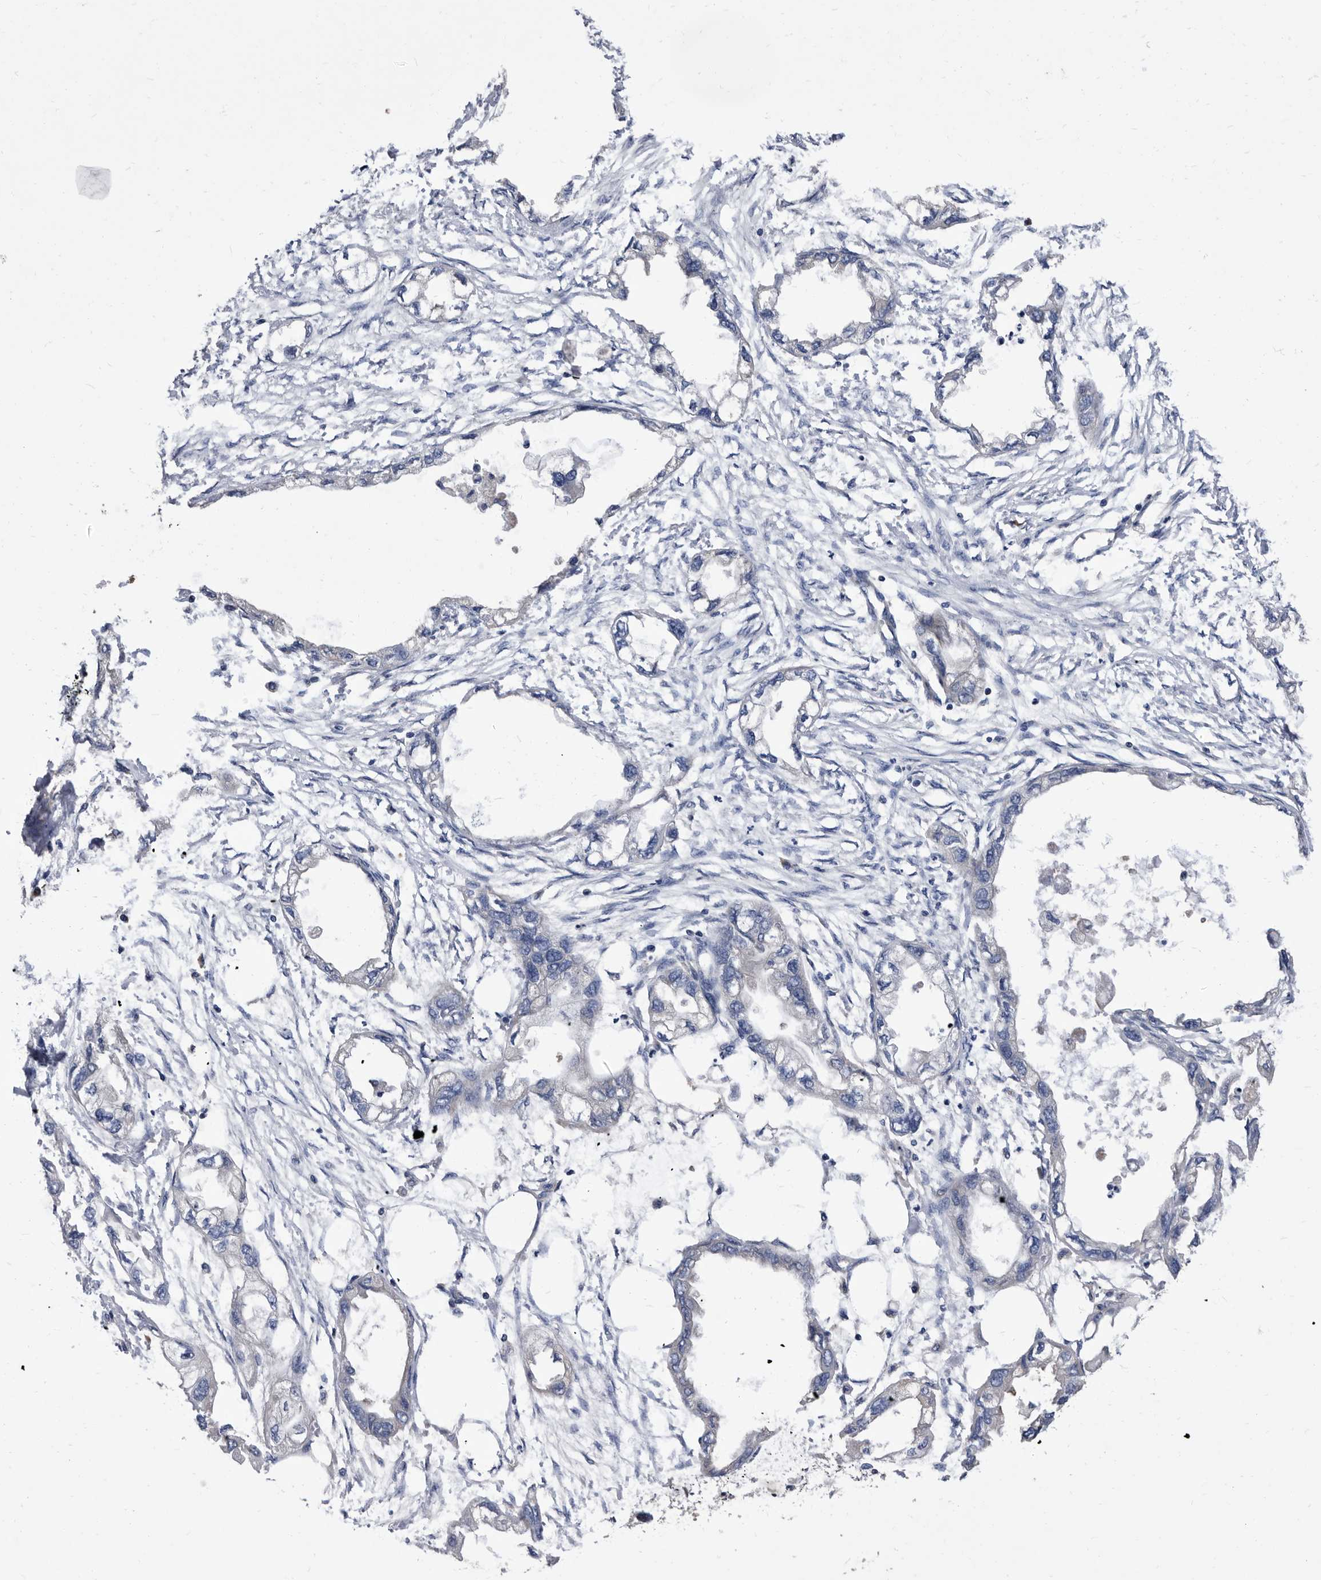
{"staining": {"intensity": "negative", "quantity": "none", "location": "none"}, "tissue": "endometrial cancer", "cell_type": "Tumor cells", "image_type": "cancer", "snomed": [{"axis": "morphology", "description": "Adenocarcinoma, NOS"}, {"axis": "morphology", "description": "Adenocarcinoma, metastatic, NOS"}, {"axis": "topography", "description": "Adipose tissue"}, {"axis": "topography", "description": "Endometrium"}], "caption": "Human endometrial metastatic adenocarcinoma stained for a protein using immunohistochemistry demonstrates no positivity in tumor cells.", "gene": "DTNBP1", "patient": {"sex": "female", "age": 67}}